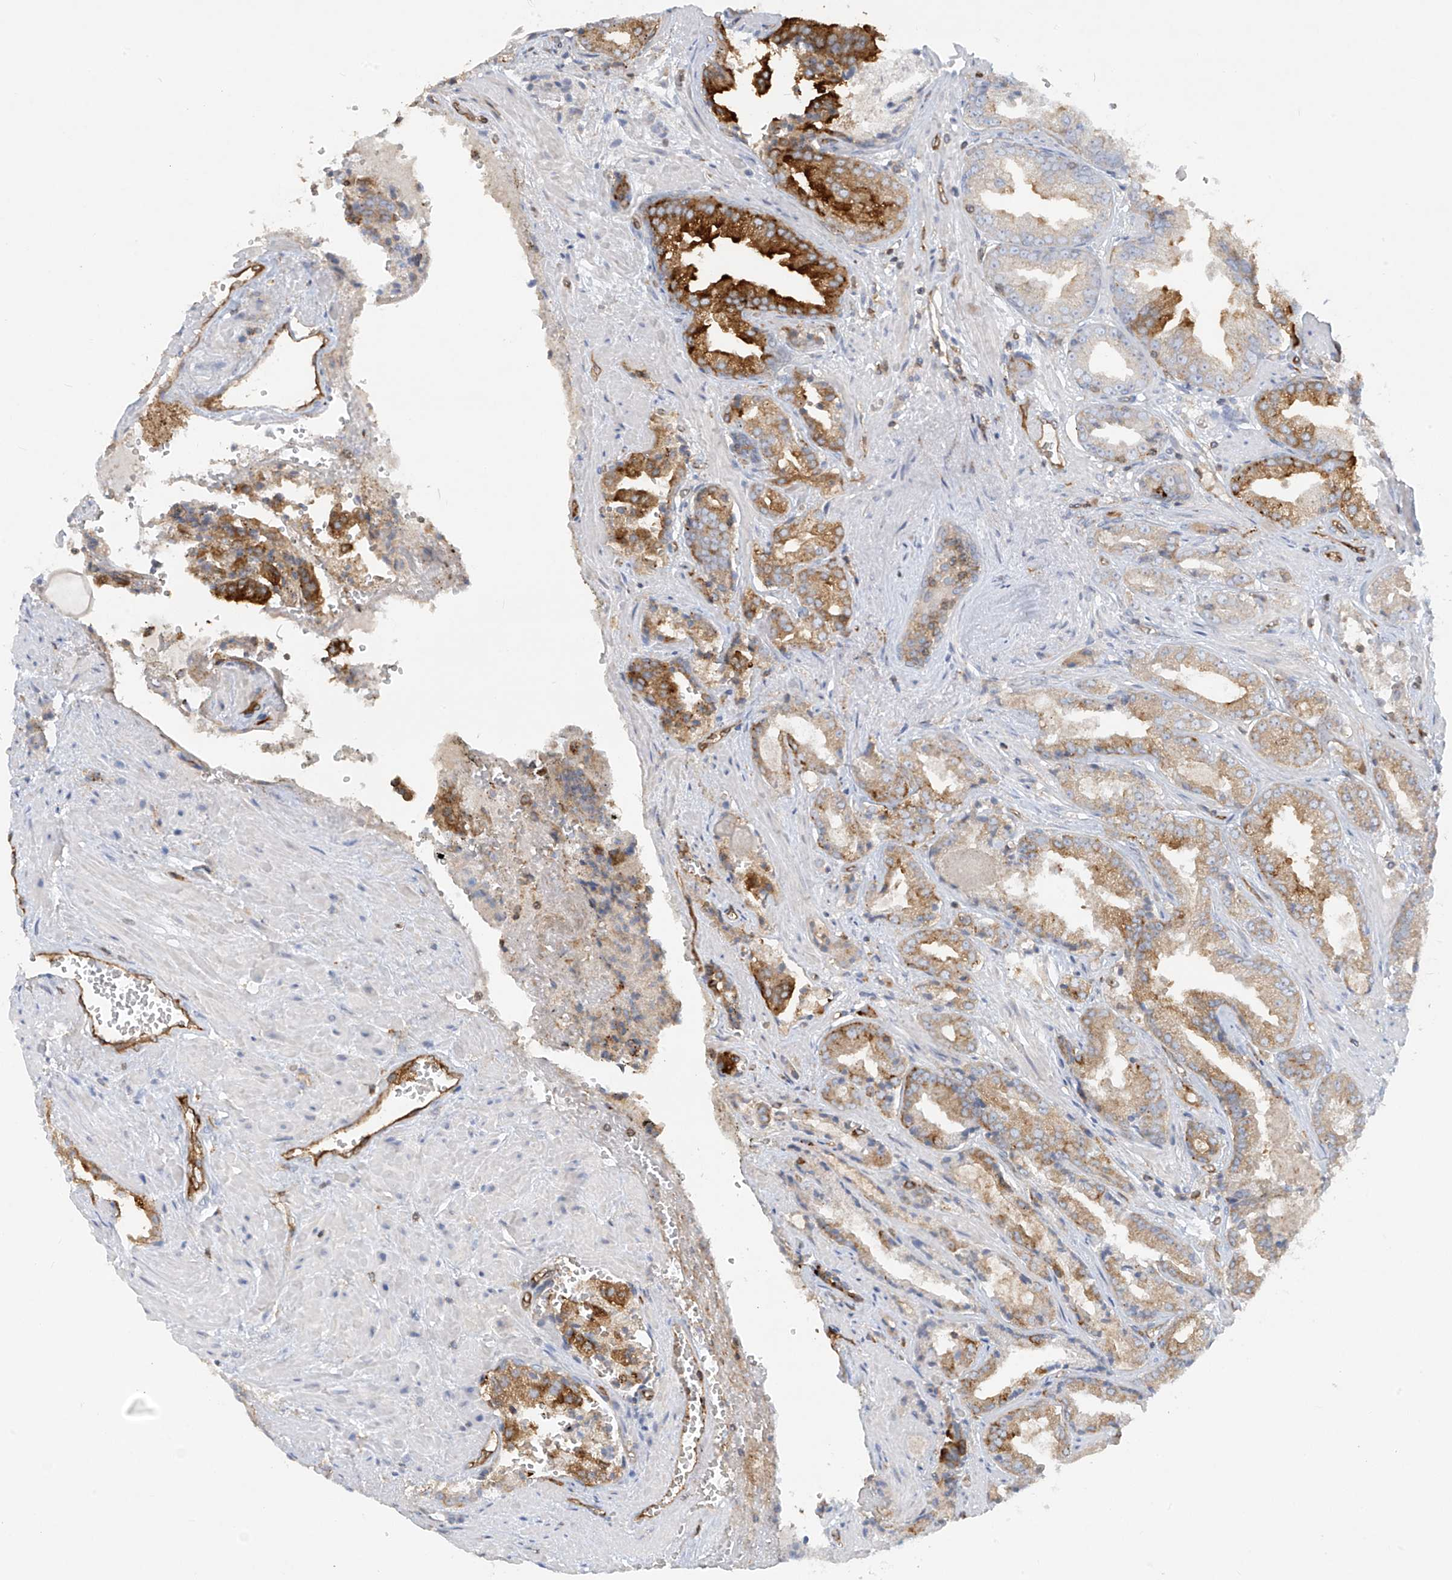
{"staining": {"intensity": "strong", "quantity": ">75%", "location": "cytoplasmic/membranous"}, "tissue": "prostate cancer", "cell_type": "Tumor cells", "image_type": "cancer", "snomed": [{"axis": "morphology", "description": "Adenocarcinoma, High grade"}, {"axis": "topography", "description": "Prostate"}], "caption": "Prostate cancer tissue demonstrates strong cytoplasmic/membranous expression in about >75% of tumor cells The staining is performed using DAB (3,3'-diaminobenzidine) brown chromogen to label protein expression. The nuclei are counter-stained blue using hematoxylin.", "gene": "HLA-E", "patient": {"sex": "male", "age": 71}}